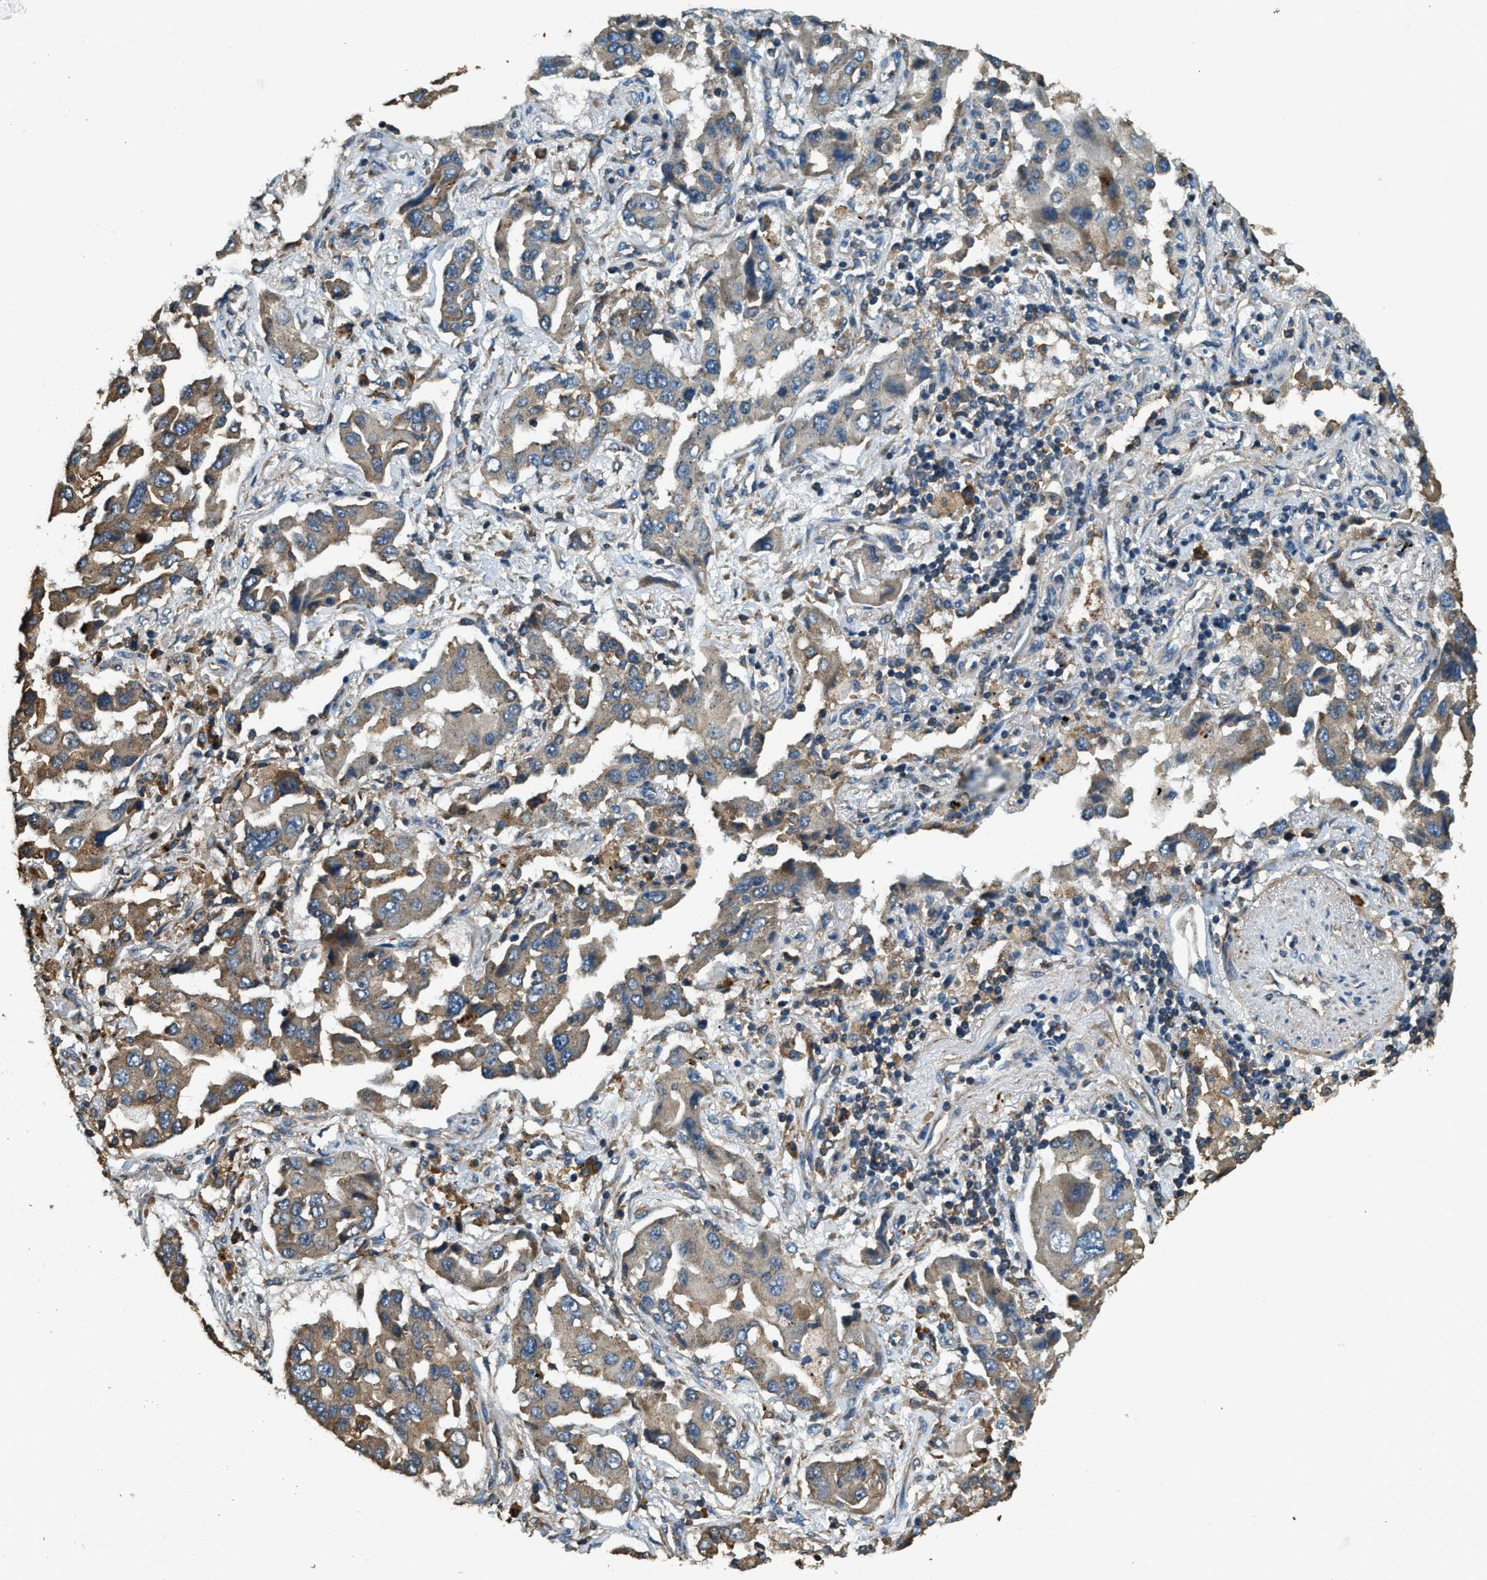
{"staining": {"intensity": "moderate", "quantity": ">75%", "location": "cytoplasmic/membranous"}, "tissue": "lung cancer", "cell_type": "Tumor cells", "image_type": "cancer", "snomed": [{"axis": "morphology", "description": "Adenocarcinoma, NOS"}, {"axis": "topography", "description": "Lung"}], "caption": "Lung cancer tissue exhibits moderate cytoplasmic/membranous positivity in about >75% of tumor cells, visualized by immunohistochemistry.", "gene": "ERGIC1", "patient": {"sex": "female", "age": 65}}